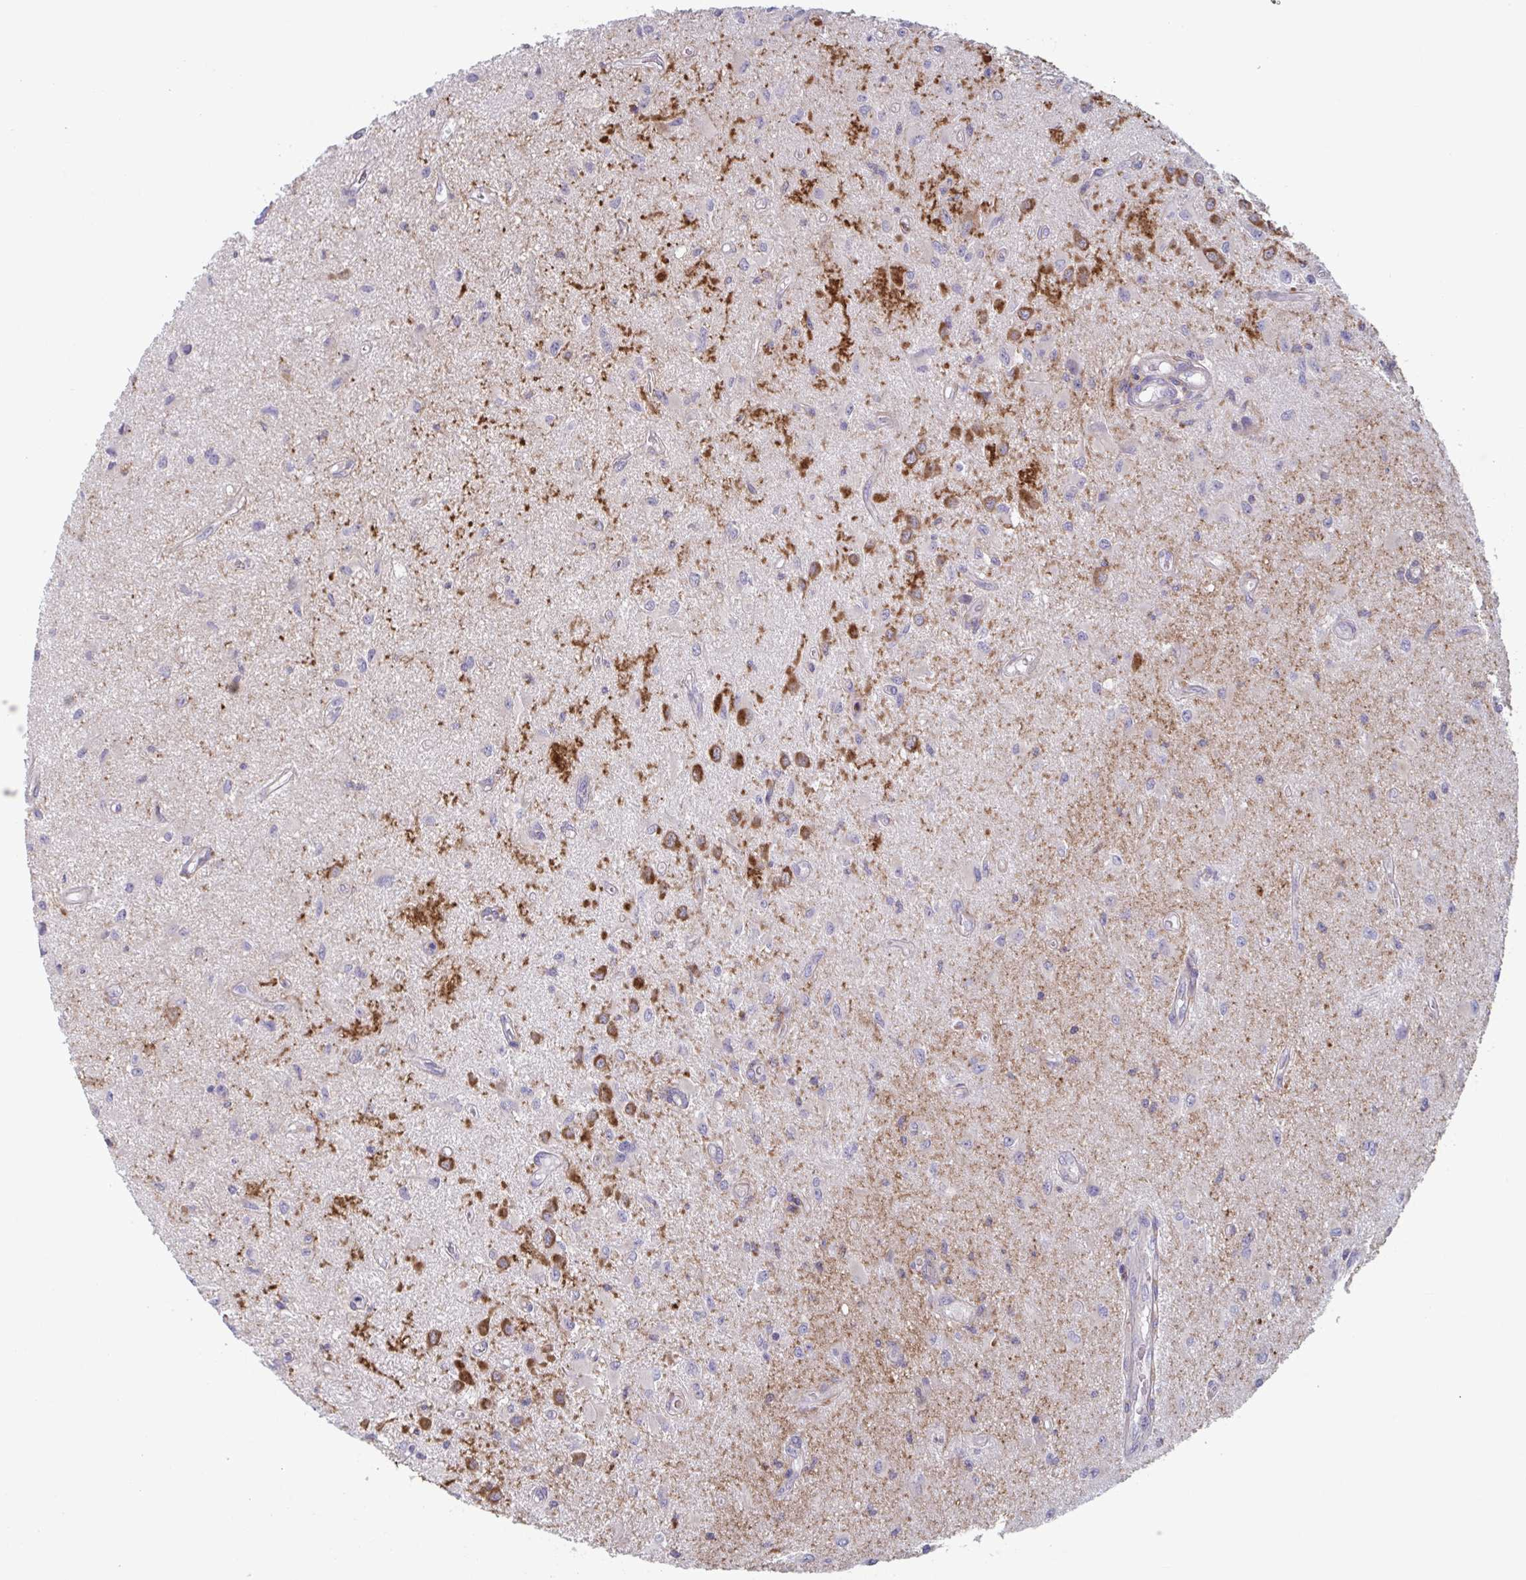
{"staining": {"intensity": "strong", "quantity": "<25%", "location": "cytoplasmic/membranous"}, "tissue": "glioma", "cell_type": "Tumor cells", "image_type": "cancer", "snomed": [{"axis": "morphology", "description": "Glioma, malignant, High grade"}, {"axis": "topography", "description": "Brain"}], "caption": "Glioma stained with a brown dye displays strong cytoplasmic/membranous positive expression in about <25% of tumor cells.", "gene": "NIPSNAP1", "patient": {"sex": "male", "age": 67}}